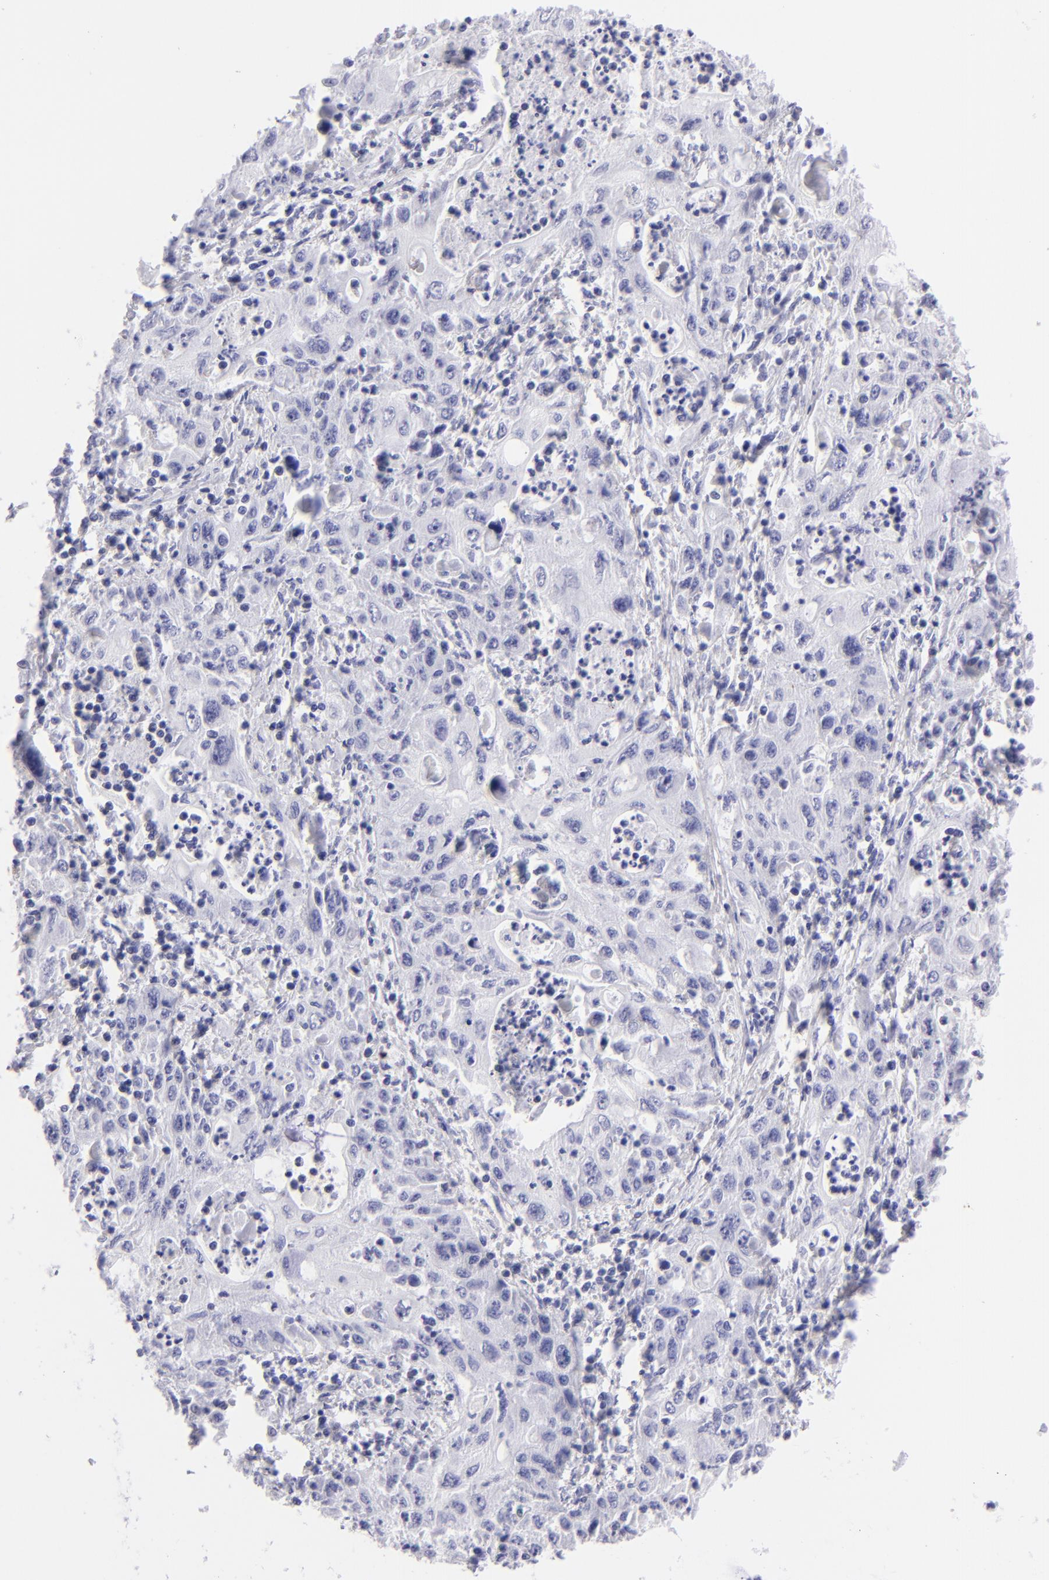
{"staining": {"intensity": "negative", "quantity": "none", "location": "none"}, "tissue": "pancreatic cancer", "cell_type": "Tumor cells", "image_type": "cancer", "snomed": [{"axis": "morphology", "description": "Adenocarcinoma, NOS"}, {"axis": "topography", "description": "Pancreas"}], "caption": "An immunohistochemistry (IHC) photomicrograph of adenocarcinoma (pancreatic) is shown. There is no staining in tumor cells of adenocarcinoma (pancreatic).", "gene": "SLC1A3", "patient": {"sex": "male", "age": 70}}